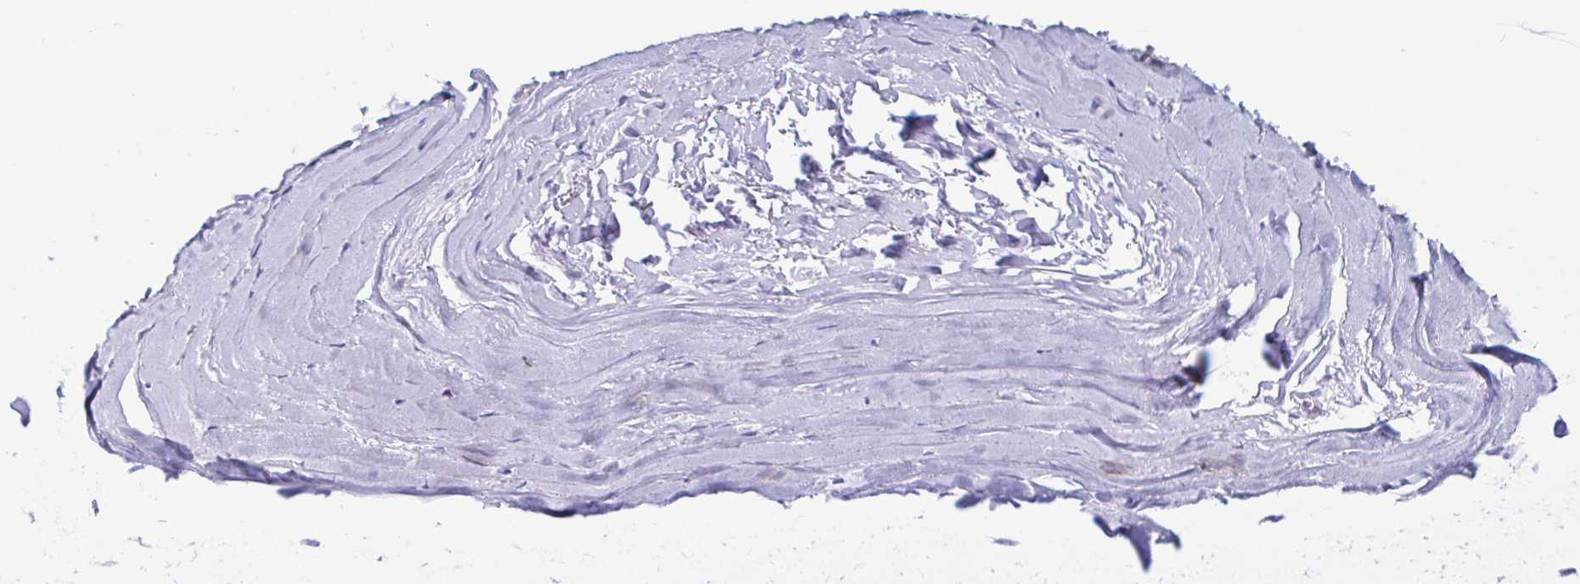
{"staining": {"intensity": "negative", "quantity": "none", "location": "none"}, "tissue": "soft tissue", "cell_type": "Chondrocytes", "image_type": "normal", "snomed": [{"axis": "morphology", "description": "Normal tissue, NOS"}, {"axis": "topography", "description": "Cartilage tissue"}, {"axis": "topography", "description": "Nasopharynx"}, {"axis": "topography", "description": "Thyroid gland"}], "caption": "DAB immunohistochemical staining of benign human soft tissue demonstrates no significant expression in chondrocytes. (DAB immunohistochemistry visualized using brightfield microscopy, high magnification).", "gene": "TPD52", "patient": {"sex": "male", "age": 63}}